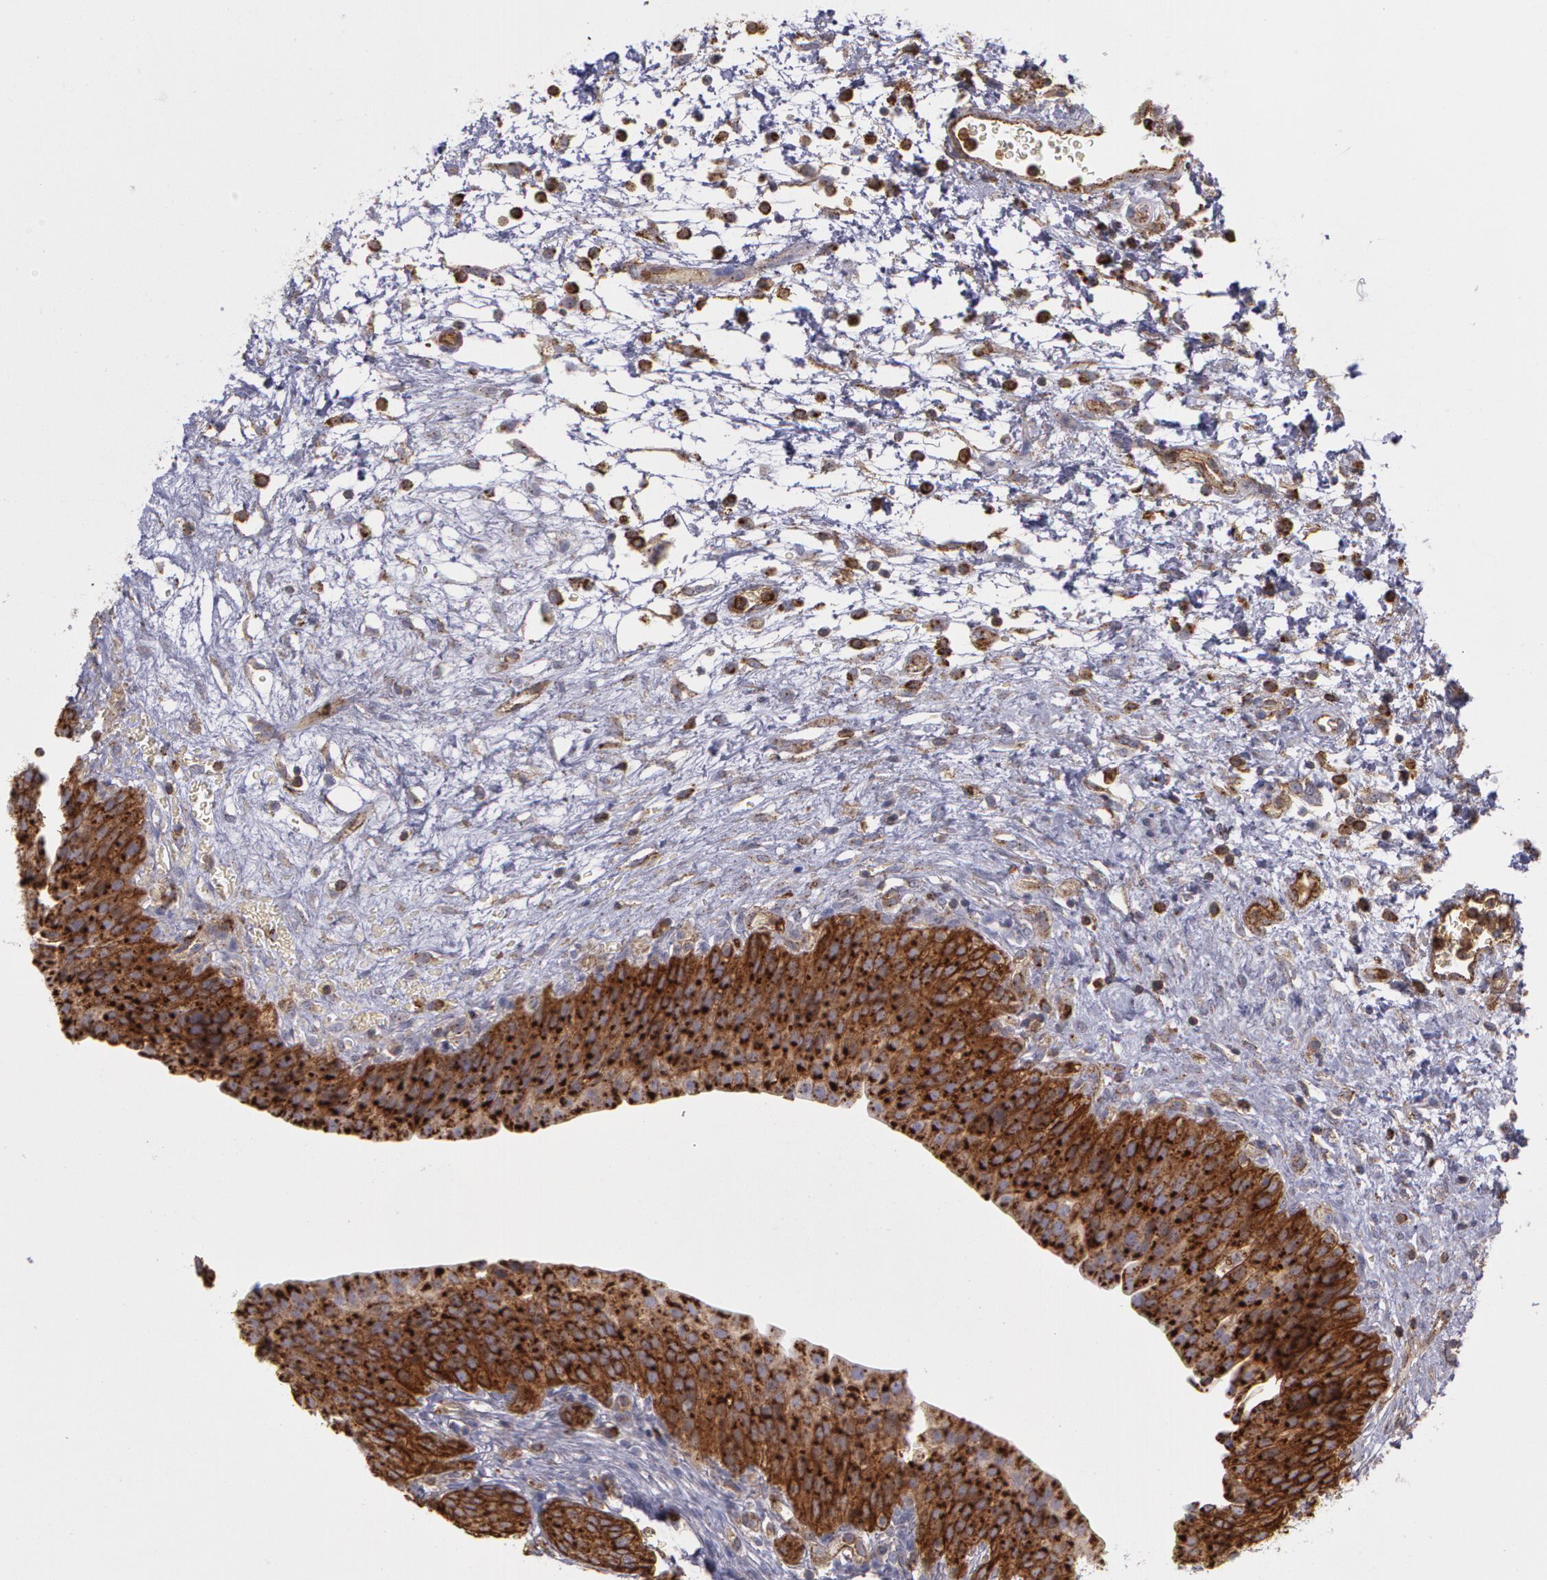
{"staining": {"intensity": "strong", "quantity": ">75%", "location": "cytoplasmic/membranous"}, "tissue": "urinary bladder", "cell_type": "Urothelial cells", "image_type": "normal", "snomed": [{"axis": "morphology", "description": "Normal tissue, NOS"}, {"axis": "topography", "description": "Smooth muscle"}, {"axis": "topography", "description": "Urinary bladder"}], "caption": "An immunohistochemistry histopathology image of normal tissue is shown. Protein staining in brown labels strong cytoplasmic/membranous positivity in urinary bladder within urothelial cells. (Brightfield microscopy of DAB IHC at high magnification).", "gene": "FLOT2", "patient": {"sex": "male", "age": 35}}